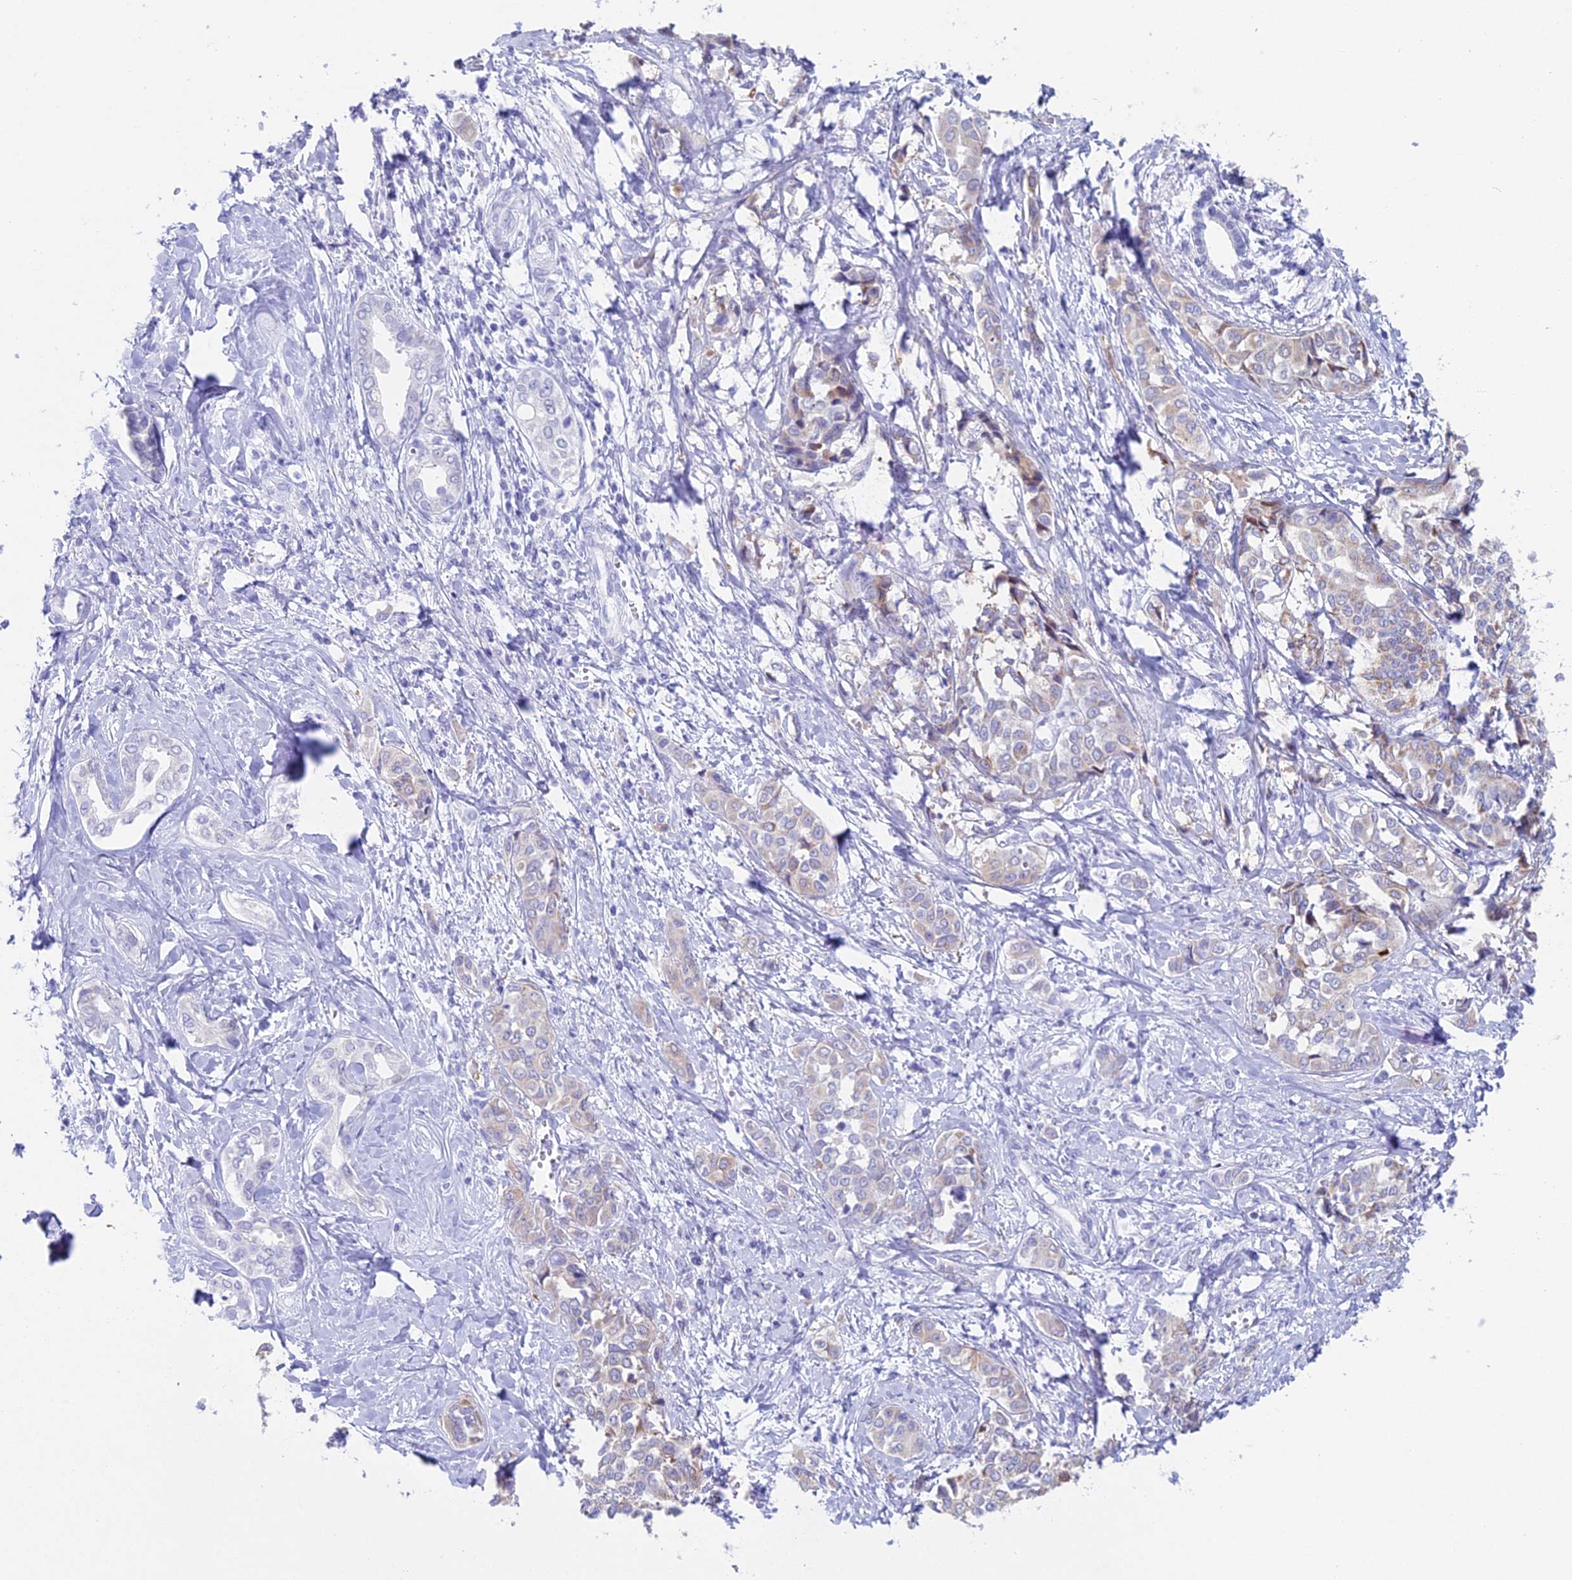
{"staining": {"intensity": "weak", "quantity": "25%-75%", "location": "cytoplasmic/membranous"}, "tissue": "liver cancer", "cell_type": "Tumor cells", "image_type": "cancer", "snomed": [{"axis": "morphology", "description": "Cholangiocarcinoma"}, {"axis": "topography", "description": "Liver"}], "caption": "Cholangiocarcinoma (liver) tissue shows weak cytoplasmic/membranous positivity in about 25%-75% of tumor cells, visualized by immunohistochemistry.", "gene": "CC2D2A", "patient": {"sex": "female", "age": 77}}